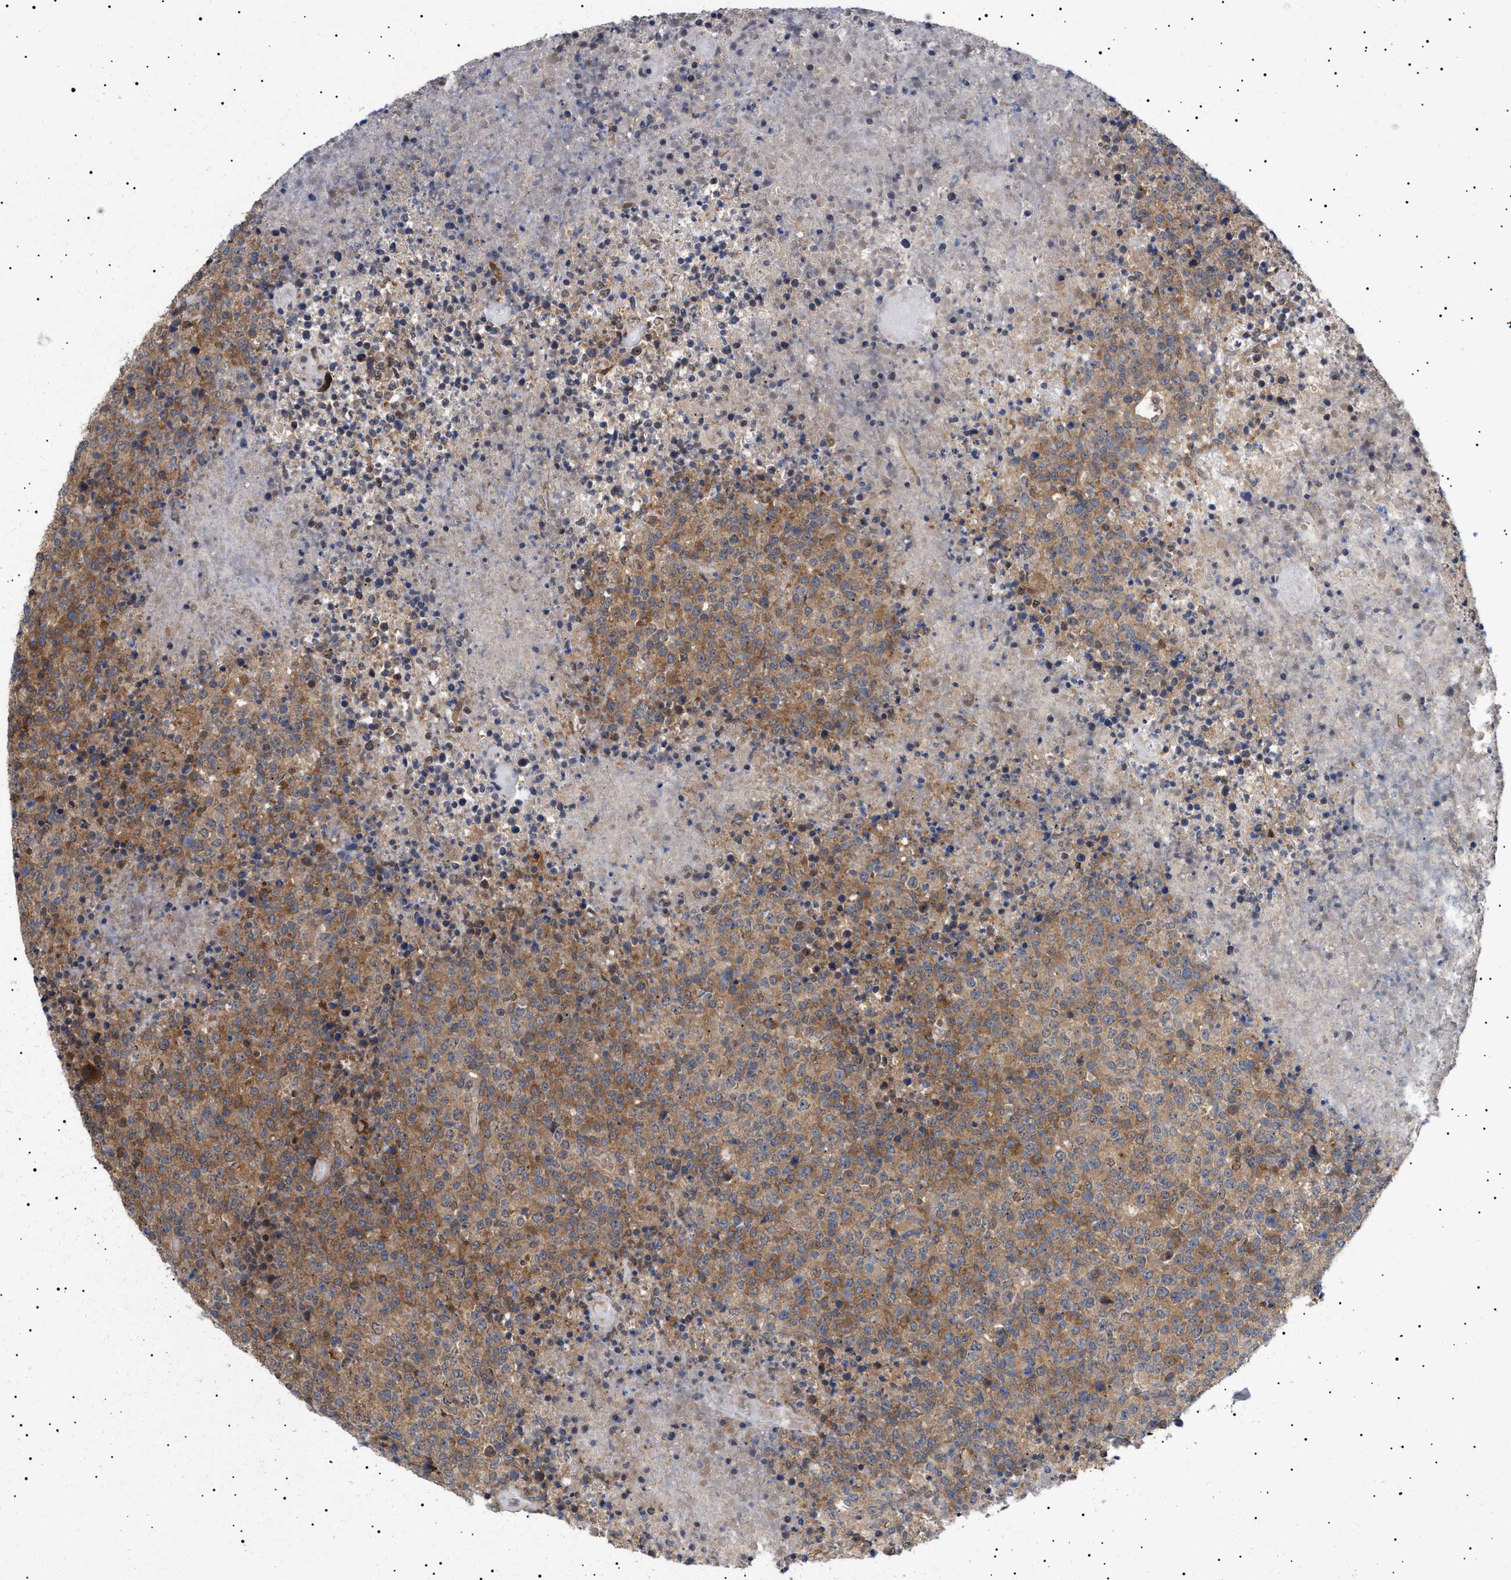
{"staining": {"intensity": "moderate", "quantity": ">75%", "location": "cytoplasmic/membranous"}, "tissue": "lymphoma", "cell_type": "Tumor cells", "image_type": "cancer", "snomed": [{"axis": "morphology", "description": "Malignant lymphoma, non-Hodgkin's type, High grade"}, {"axis": "topography", "description": "Lymph node"}], "caption": "Moderate cytoplasmic/membranous staining for a protein is present in about >75% of tumor cells of malignant lymphoma, non-Hodgkin's type (high-grade) using immunohistochemistry.", "gene": "NPLOC4", "patient": {"sex": "male", "age": 13}}